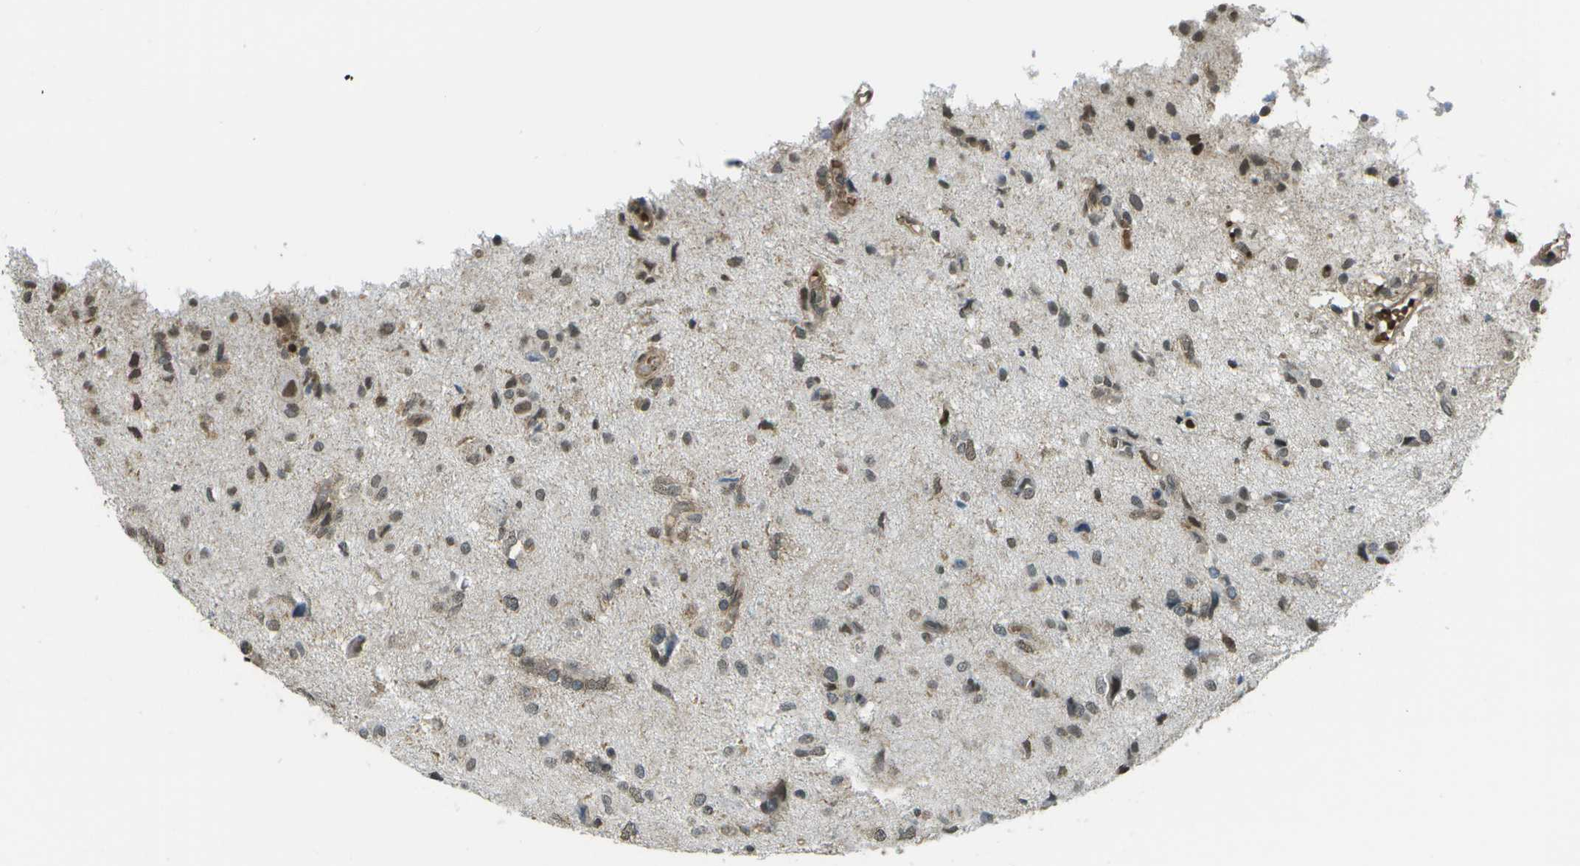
{"staining": {"intensity": "moderate", "quantity": "25%-75%", "location": "cytoplasmic/membranous,nuclear"}, "tissue": "glioma", "cell_type": "Tumor cells", "image_type": "cancer", "snomed": [{"axis": "morphology", "description": "Glioma, malignant, High grade"}, {"axis": "topography", "description": "Brain"}], "caption": "Immunohistochemical staining of glioma shows medium levels of moderate cytoplasmic/membranous and nuclear protein positivity in approximately 25%-75% of tumor cells.", "gene": "CACHD1", "patient": {"sex": "female", "age": 59}}